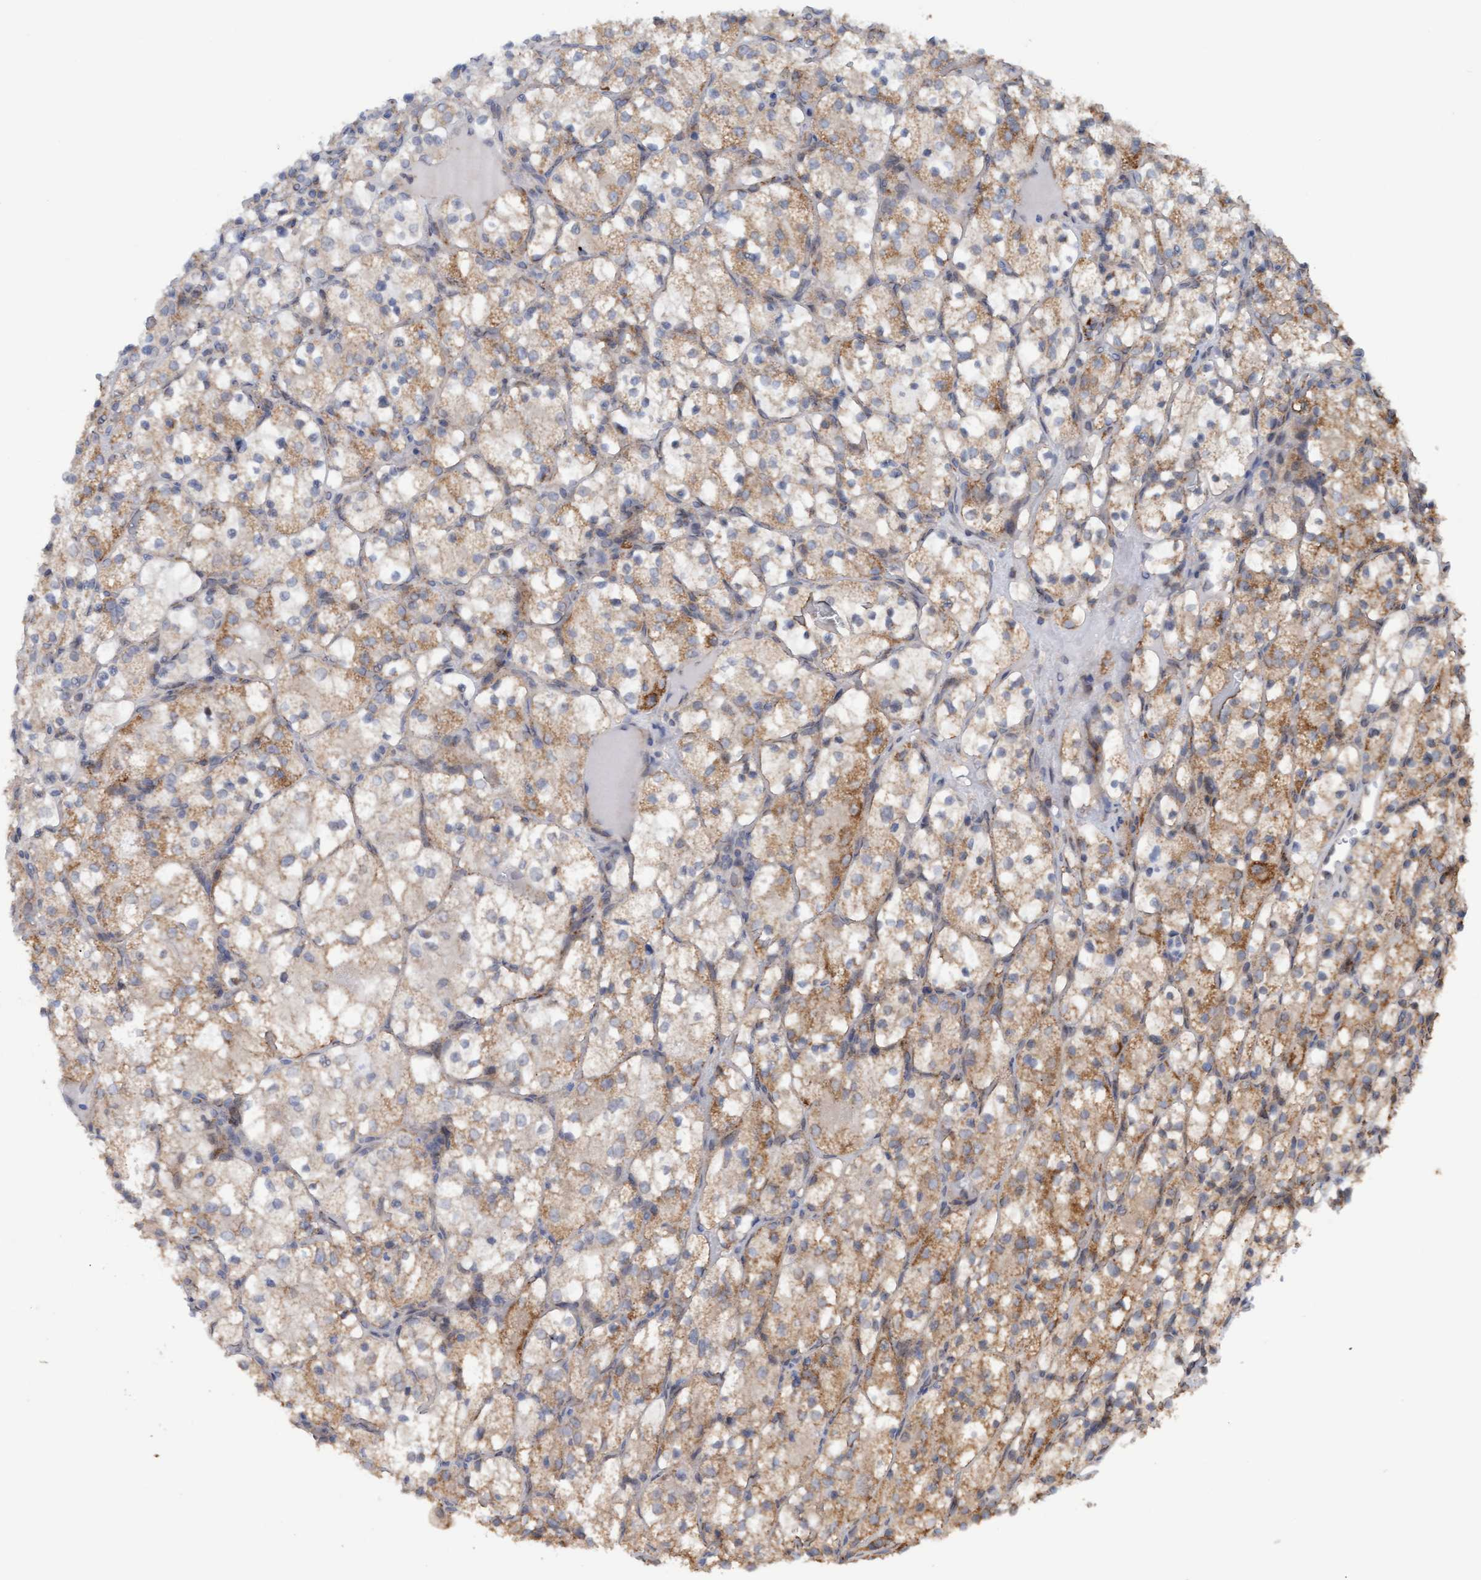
{"staining": {"intensity": "moderate", "quantity": ">75%", "location": "cytoplasmic/membranous"}, "tissue": "renal cancer", "cell_type": "Tumor cells", "image_type": "cancer", "snomed": [{"axis": "morphology", "description": "Adenocarcinoma, NOS"}, {"axis": "topography", "description": "Kidney"}], "caption": "Renal adenocarcinoma tissue exhibits moderate cytoplasmic/membranous expression in approximately >75% of tumor cells", "gene": "MGLL", "patient": {"sex": "female", "age": 69}}